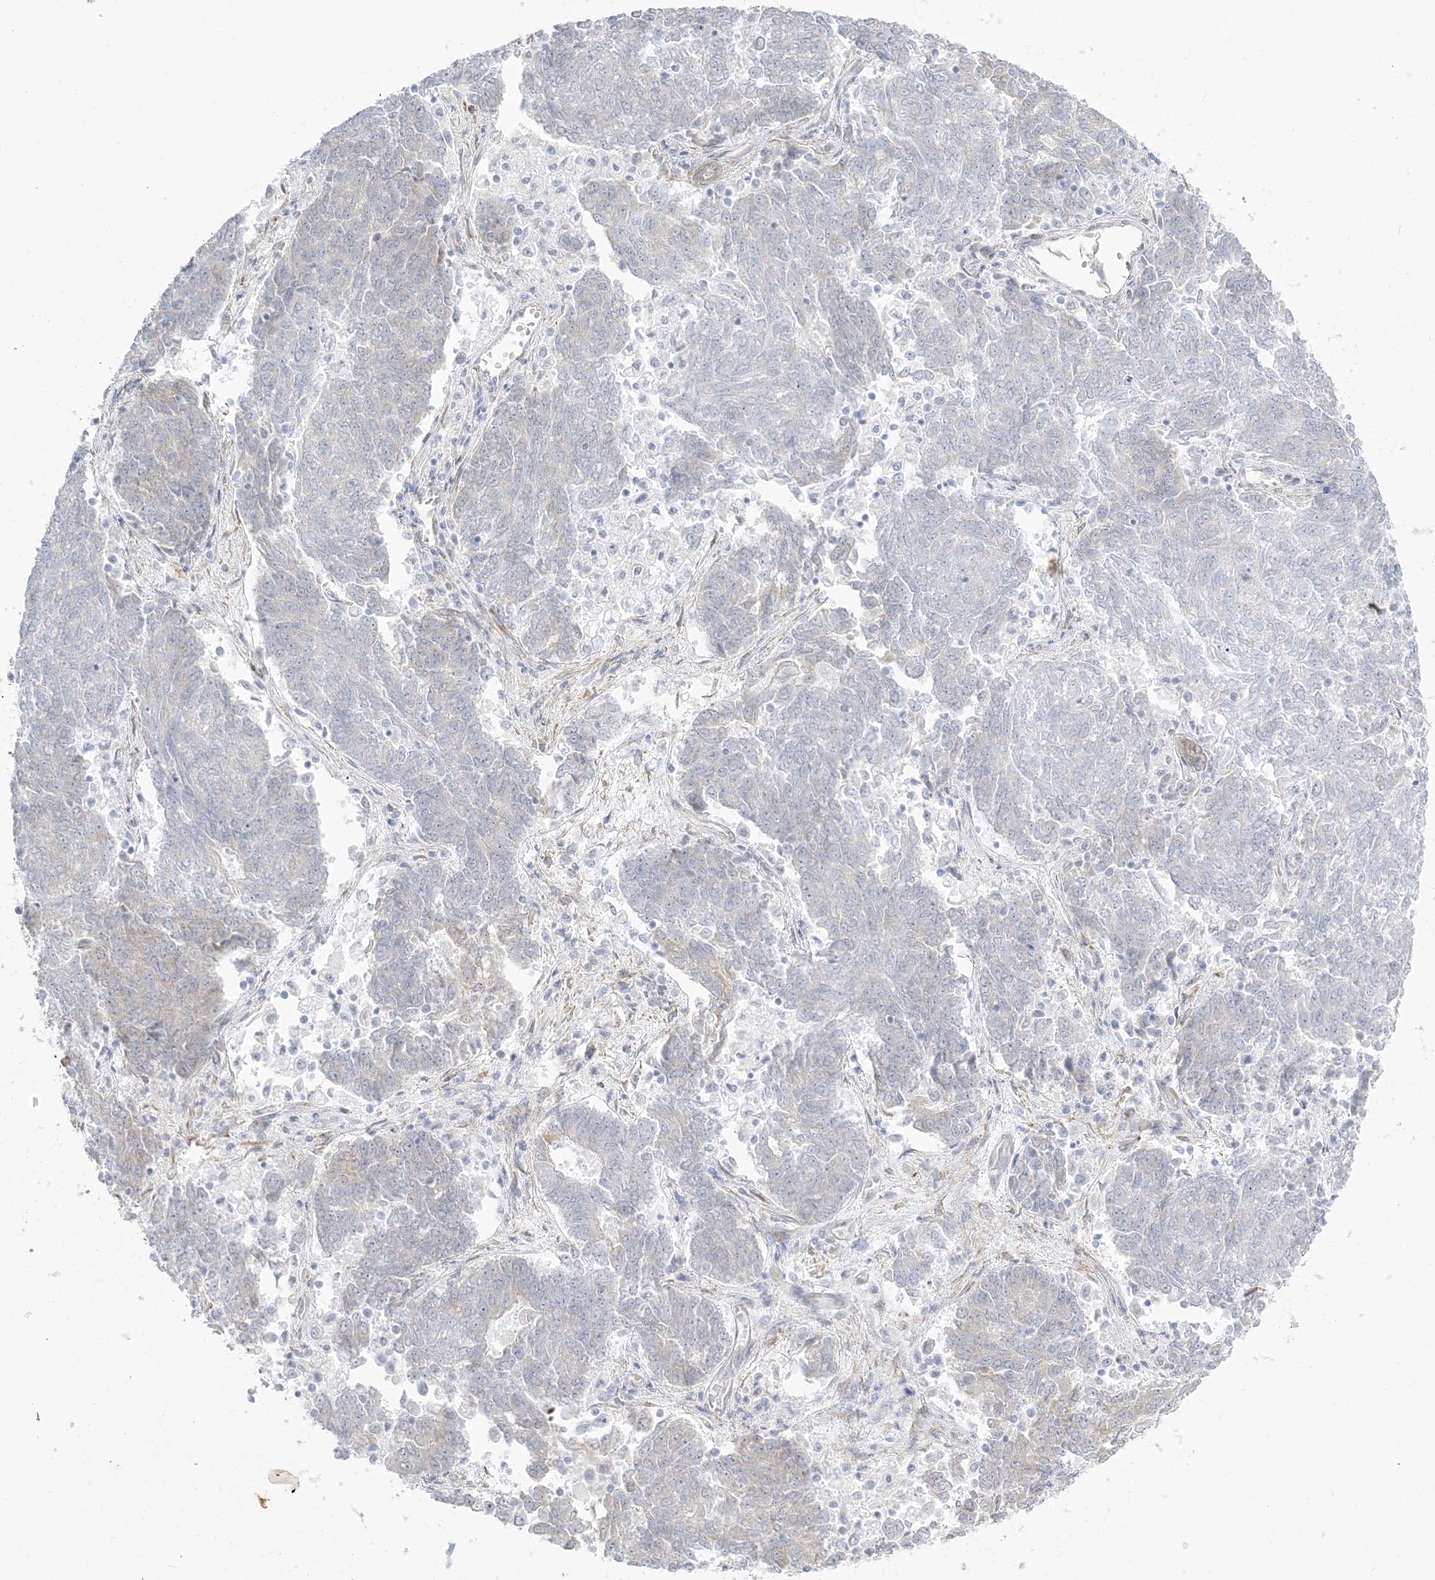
{"staining": {"intensity": "negative", "quantity": "none", "location": "none"}, "tissue": "endometrial cancer", "cell_type": "Tumor cells", "image_type": "cancer", "snomed": [{"axis": "morphology", "description": "Adenocarcinoma, NOS"}, {"axis": "topography", "description": "Endometrium"}], "caption": "Immunohistochemistry histopathology image of endometrial cancer stained for a protein (brown), which reveals no staining in tumor cells.", "gene": "ZC3H6", "patient": {"sex": "female", "age": 80}}